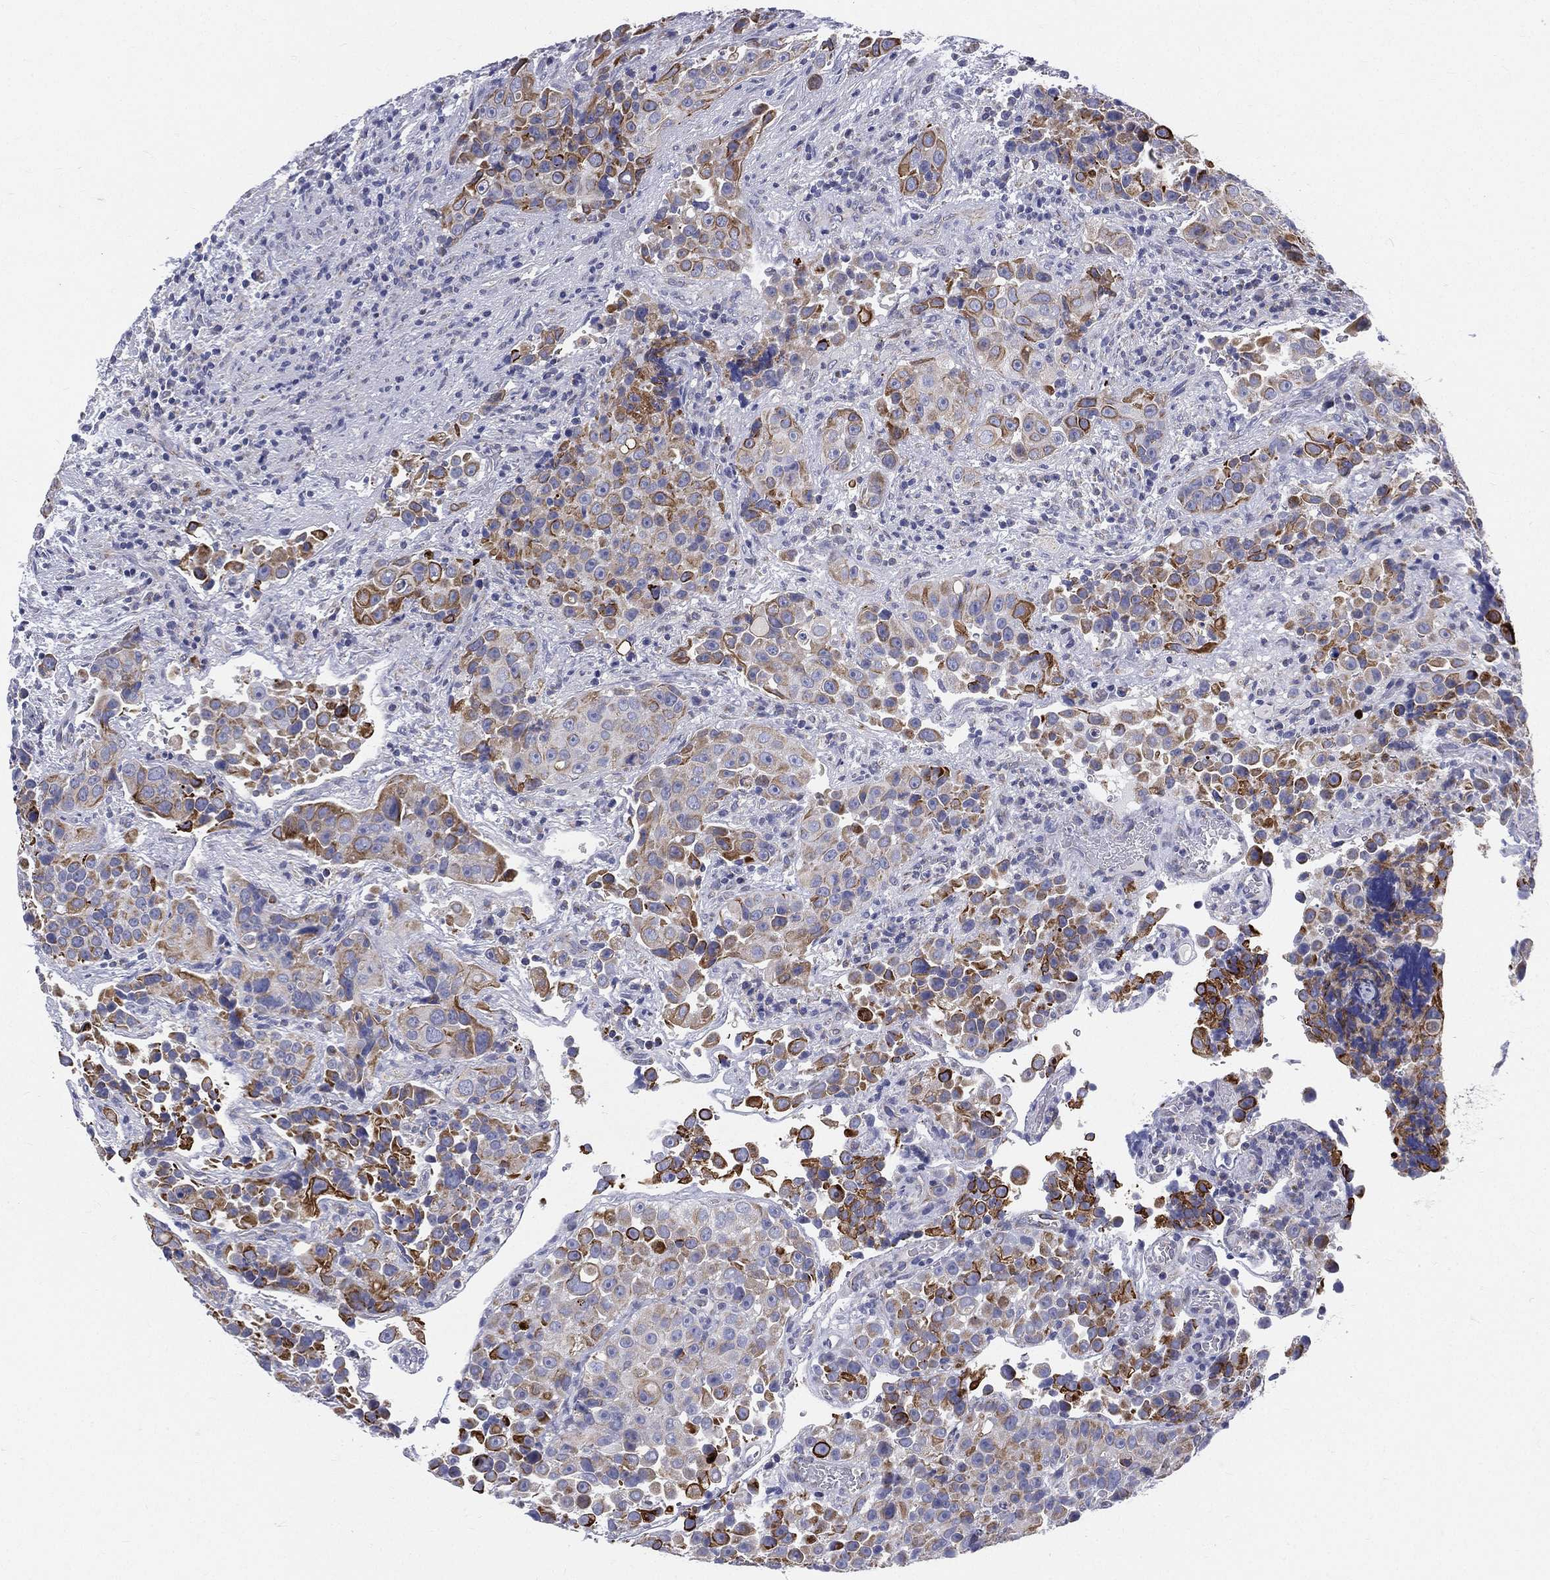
{"staining": {"intensity": "strong", "quantity": "<25%", "location": "cytoplasmic/membranous"}, "tissue": "urothelial cancer", "cell_type": "Tumor cells", "image_type": "cancer", "snomed": [{"axis": "morphology", "description": "Urothelial carcinoma, NOS"}, {"axis": "topography", "description": "Urinary bladder"}], "caption": "Immunohistochemical staining of transitional cell carcinoma demonstrates medium levels of strong cytoplasmic/membranous protein staining in approximately <25% of tumor cells.", "gene": "PWWP3A", "patient": {"sex": "male", "age": 52}}